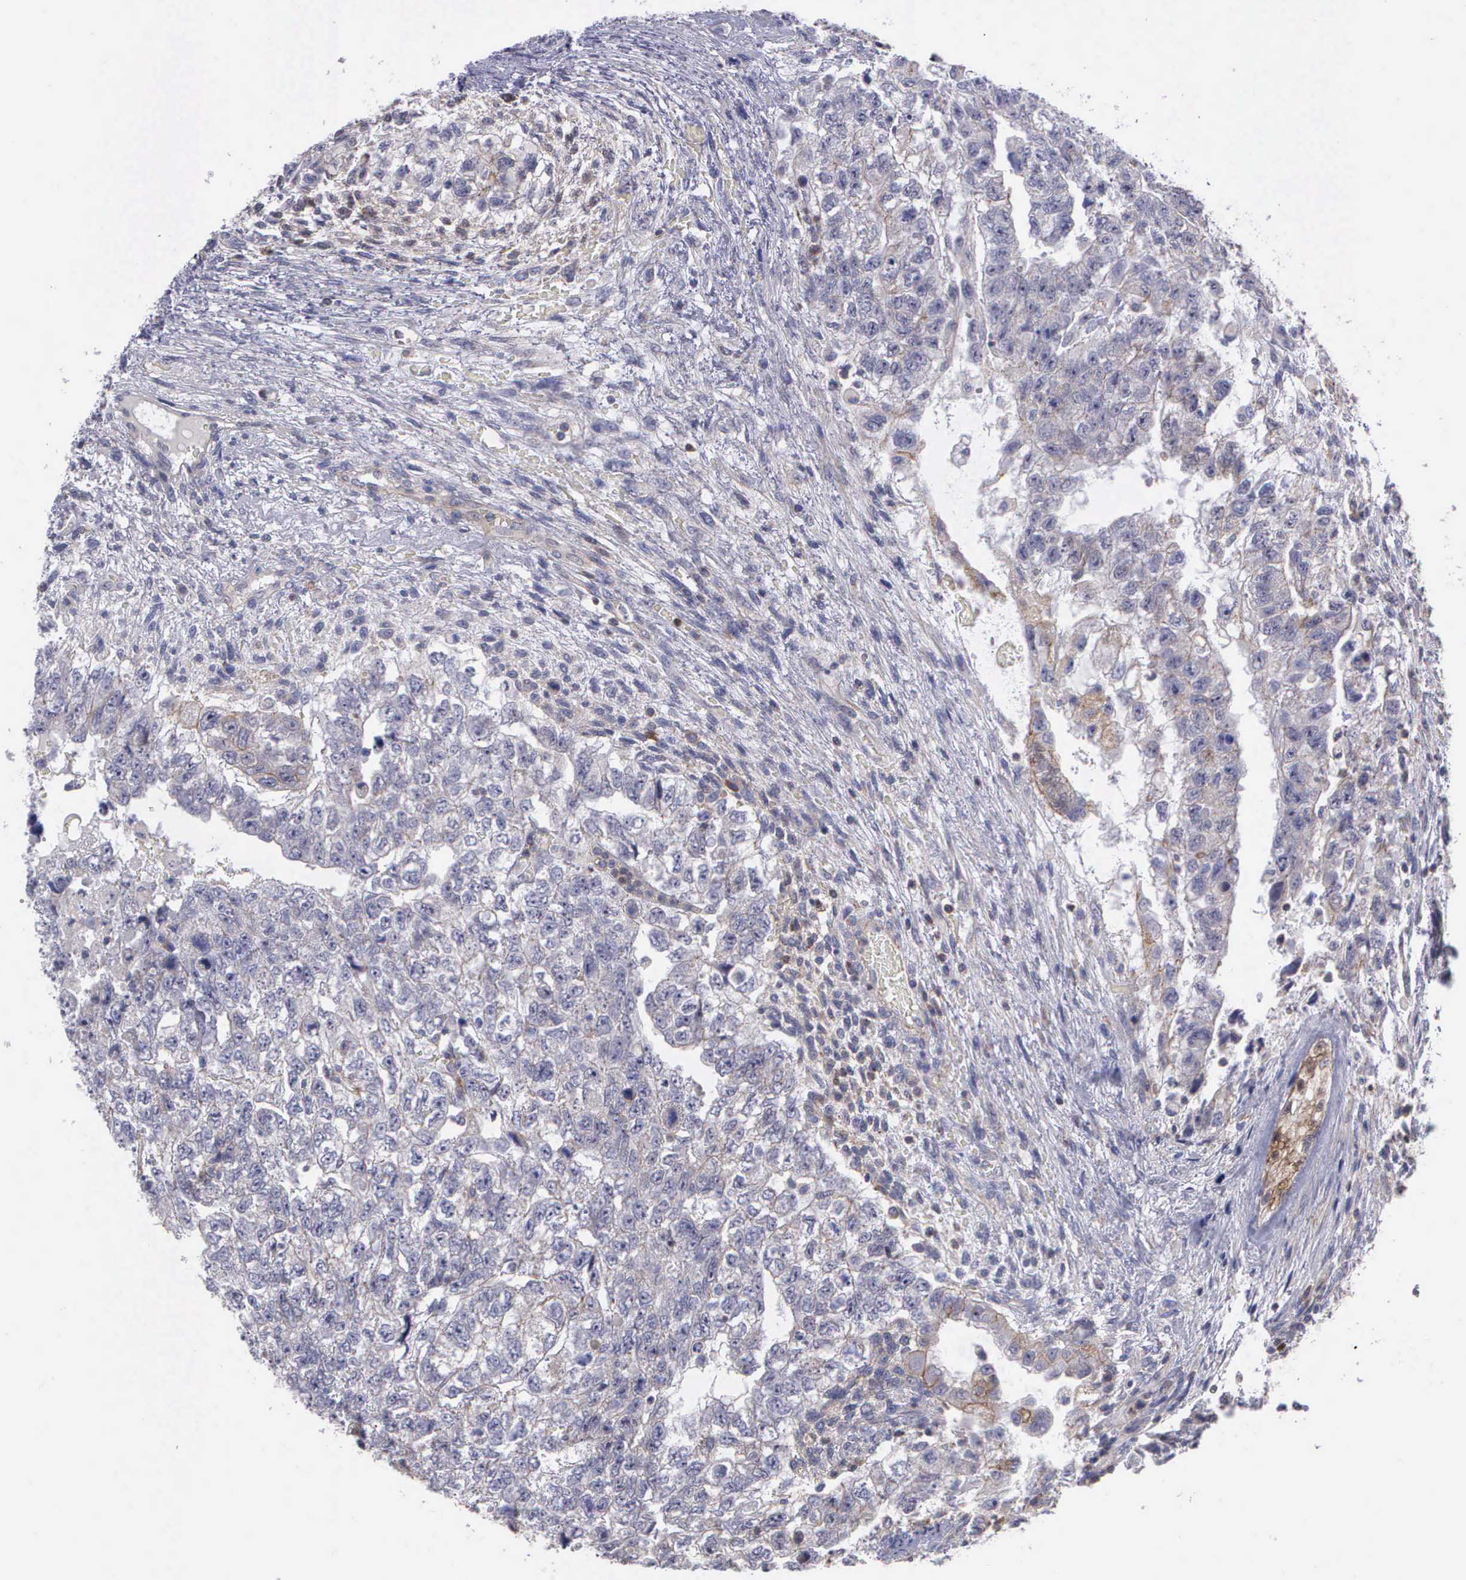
{"staining": {"intensity": "negative", "quantity": "none", "location": "none"}, "tissue": "testis cancer", "cell_type": "Tumor cells", "image_type": "cancer", "snomed": [{"axis": "morphology", "description": "Carcinoma, Embryonal, NOS"}, {"axis": "topography", "description": "Testis"}], "caption": "Testis cancer was stained to show a protein in brown. There is no significant expression in tumor cells.", "gene": "MICAL3", "patient": {"sex": "male", "age": 36}}